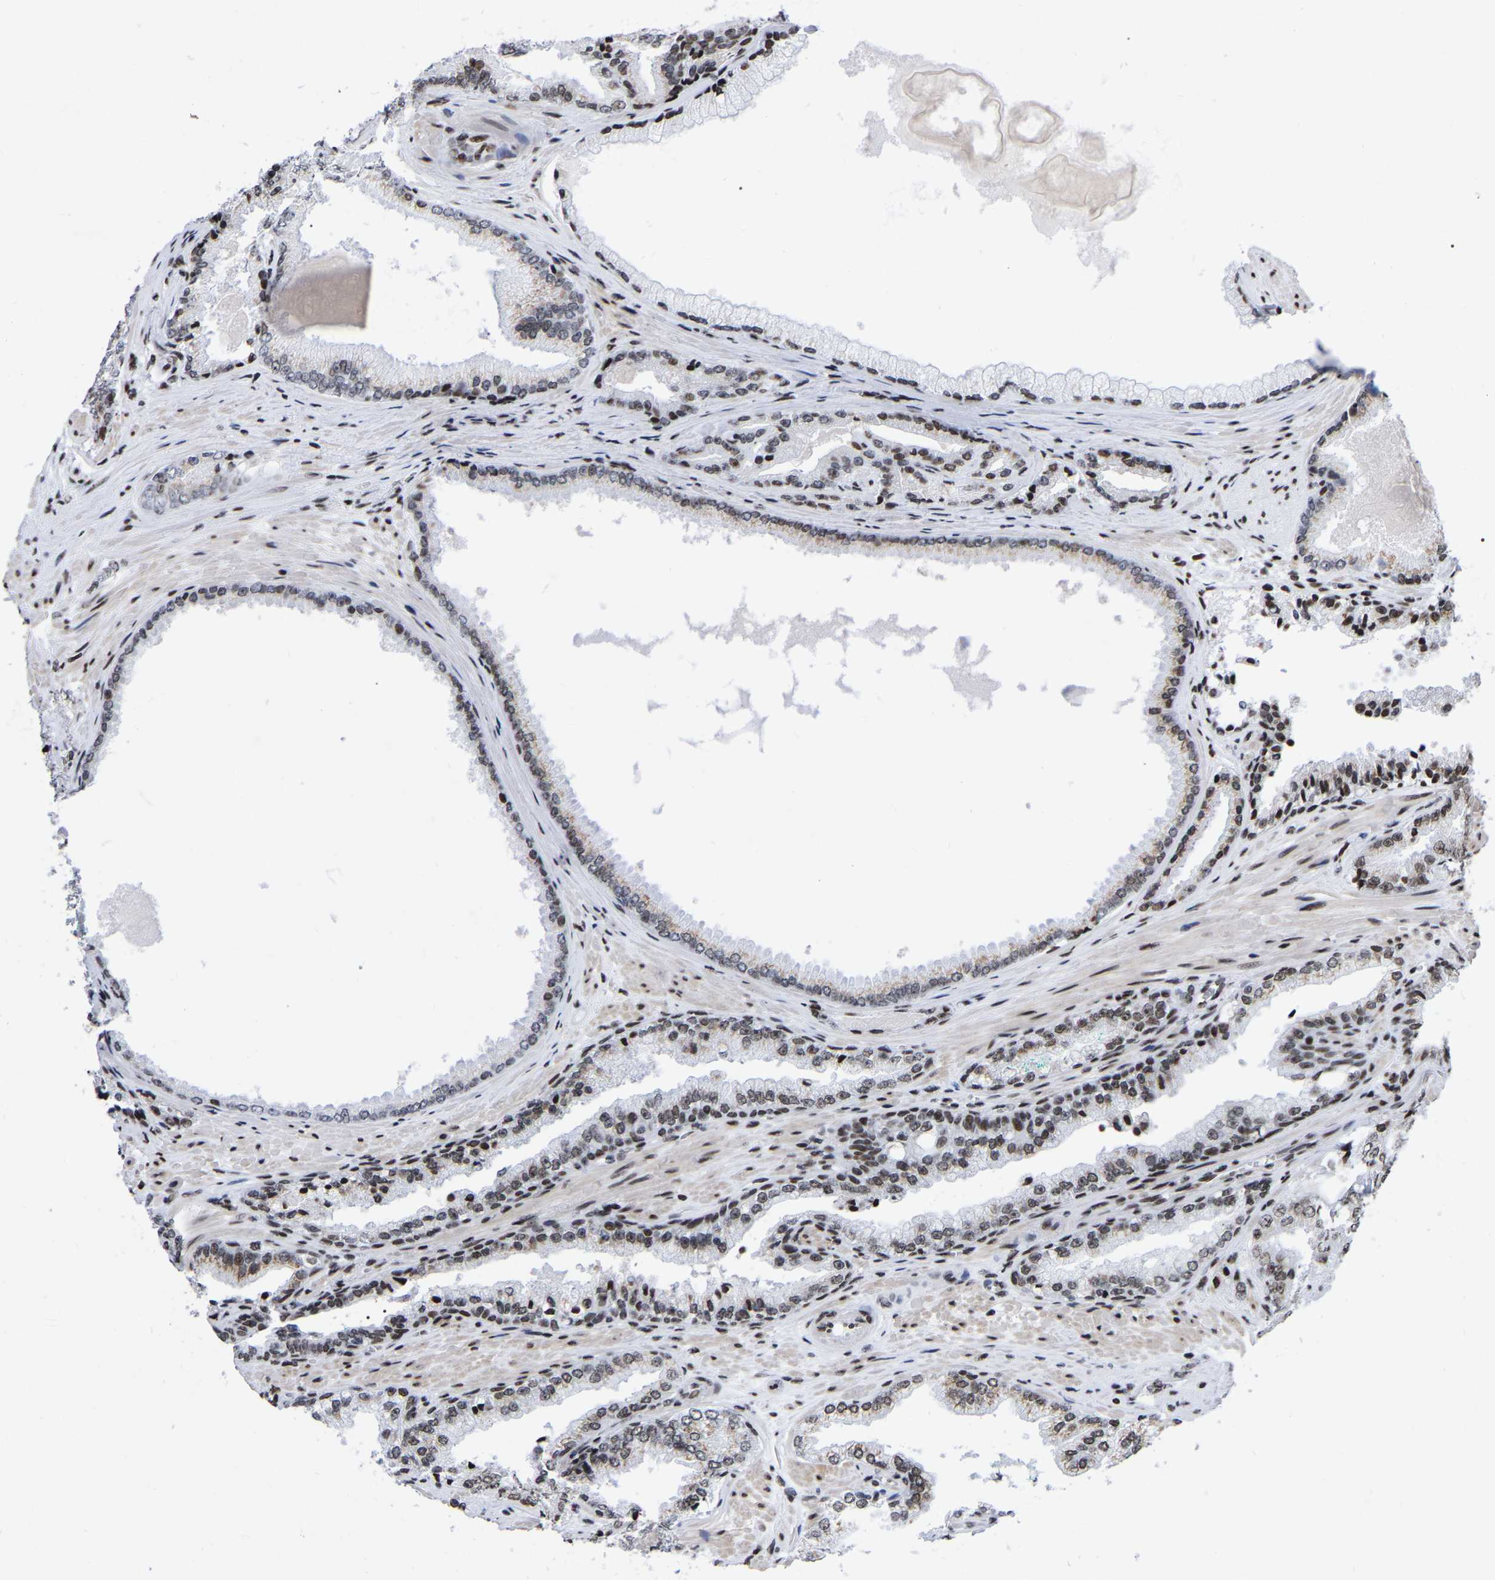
{"staining": {"intensity": "weak", "quantity": "<25%", "location": "nuclear"}, "tissue": "prostate cancer", "cell_type": "Tumor cells", "image_type": "cancer", "snomed": [{"axis": "morphology", "description": "Adenocarcinoma, High grade"}, {"axis": "topography", "description": "Prostate"}], "caption": "Immunohistochemical staining of human prostate cancer demonstrates no significant positivity in tumor cells. (Immunohistochemistry (ihc), brightfield microscopy, high magnification).", "gene": "PRCC", "patient": {"sex": "male", "age": 71}}